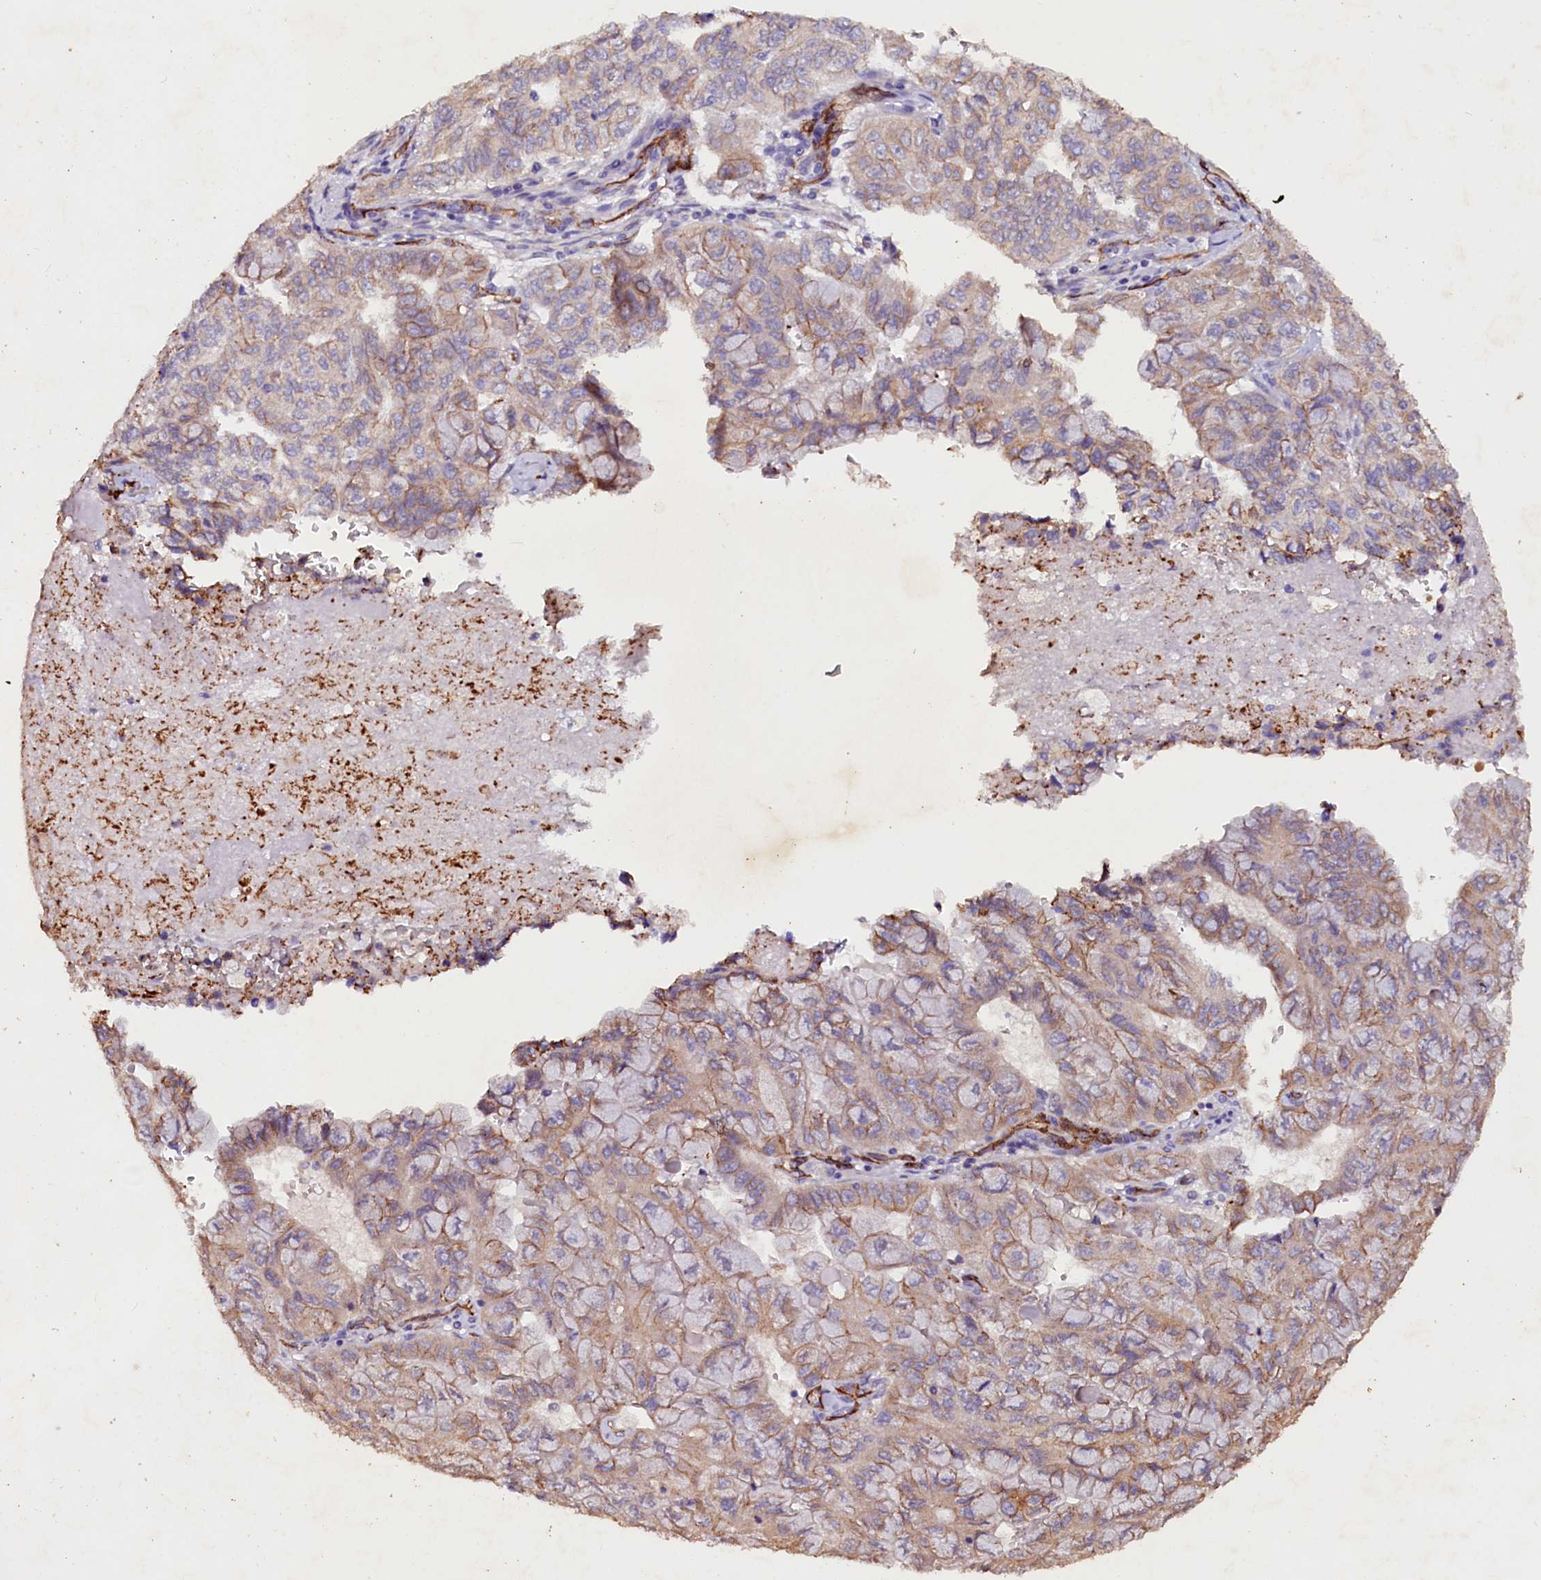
{"staining": {"intensity": "weak", "quantity": ">75%", "location": "cytoplasmic/membranous"}, "tissue": "pancreatic cancer", "cell_type": "Tumor cells", "image_type": "cancer", "snomed": [{"axis": "morphology", "description": "Adenocarcinoma, NOS"}, {"axis": "topography", "description": "Pancreas"}], "caption": "Pancreatic adenocarcinoma was stained to show a protein in brown. There is low levels of weak cytoplasmic/membranous staining in approximately >75% of tumor cells. The staining was performed using DAB (3,3'-diaminobenzidine), with brown indicating positive protein expression. Nuclei are stained blue with hematoxylin.", "gene": "VPS36", "patient": {"sex": "male", "age": 51}}